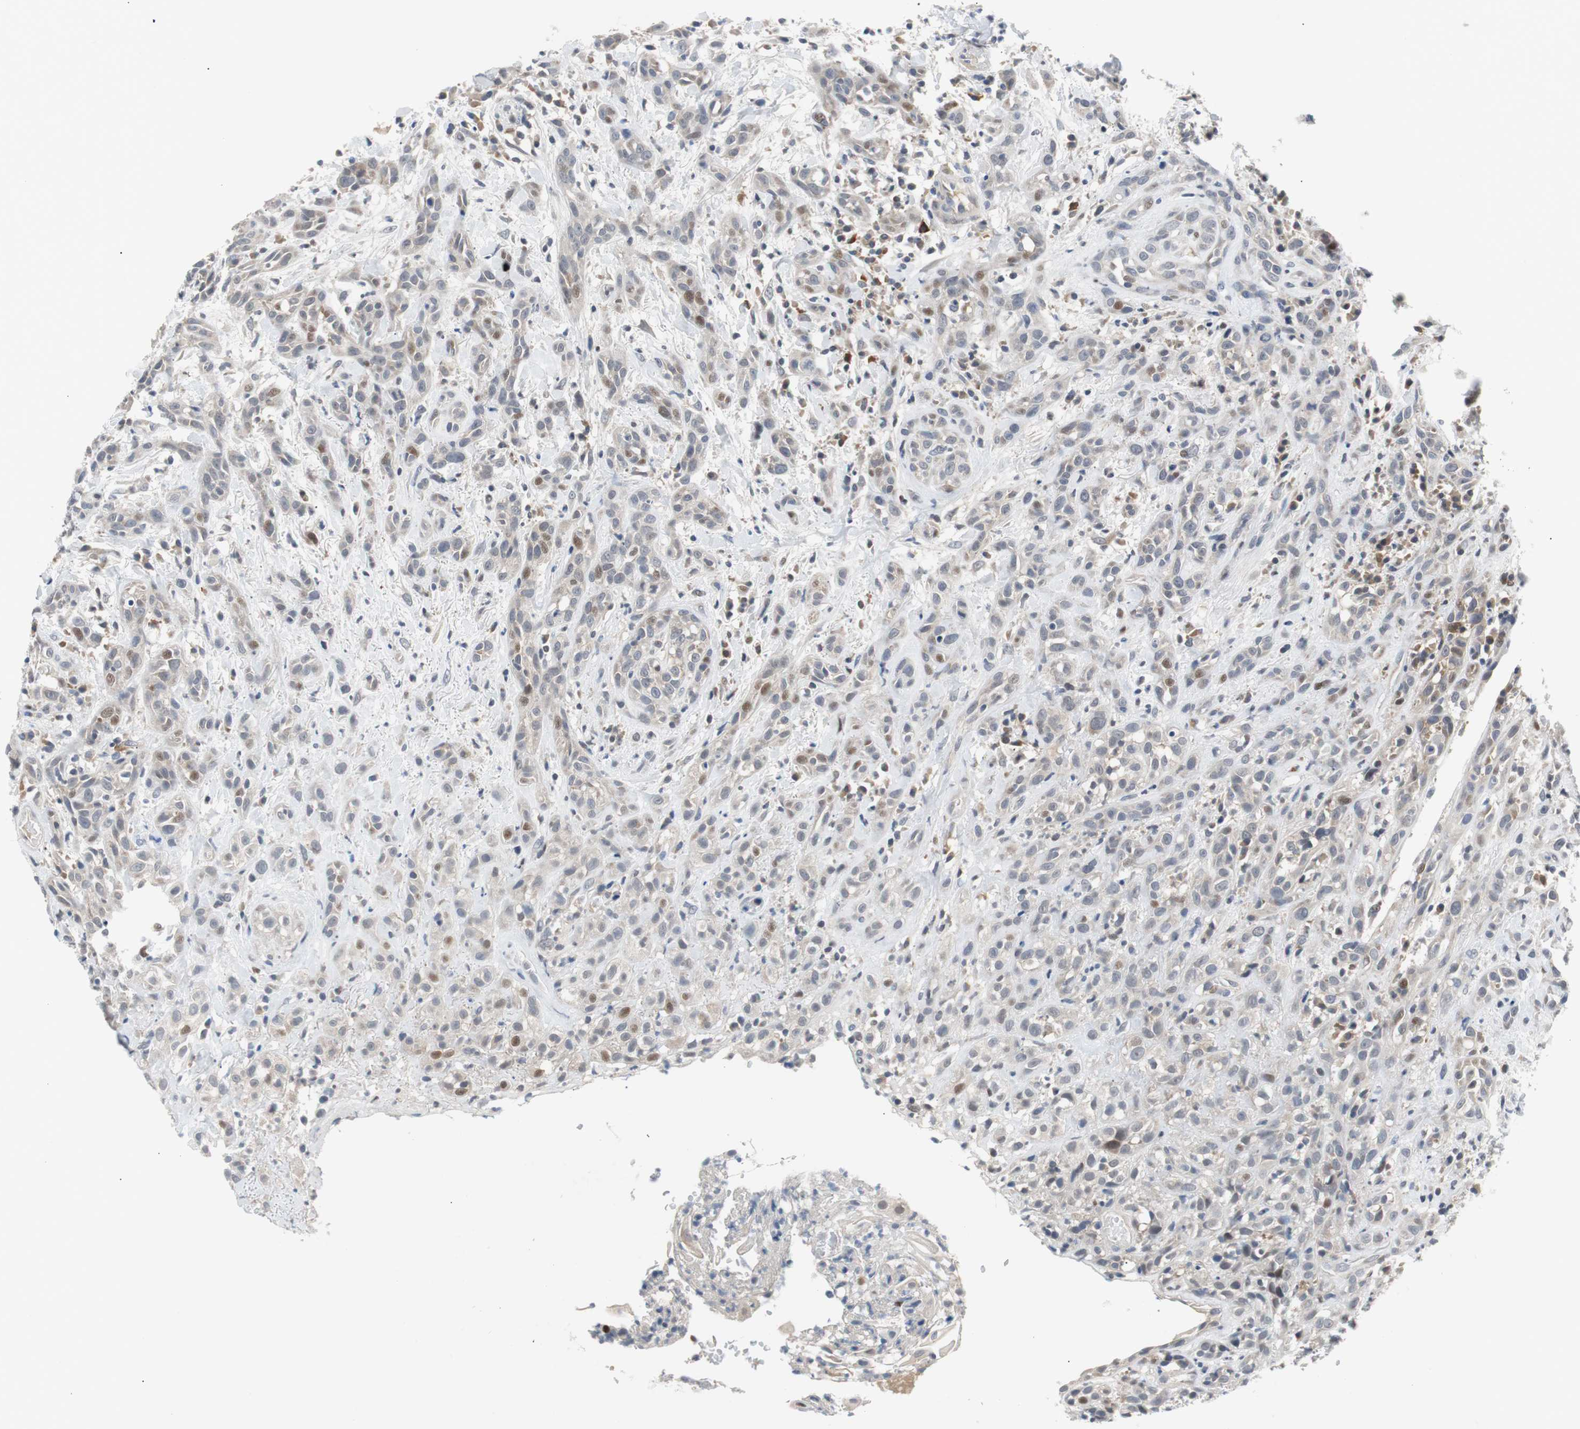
{"staining": {"intensity": "weak", "quantity": "<25%", "location": "cytoplasmic/membranous,nuclear"}, "tissue": "head and neck cancer", "cell_type": "Tumor cells", "image_type": "cancer", "snomed": [{"axis": "morphology", "description": "Squamous cell carcinoma, NOS"}, {"axis": "topography", "description": "Head-Neck"}], "caption": "Tumor cells are negative for protein expression in human head and neck squamous cell carcinoma.", "gene": "MAP2K4", "patient": {"sex": "male", "age": 62}}